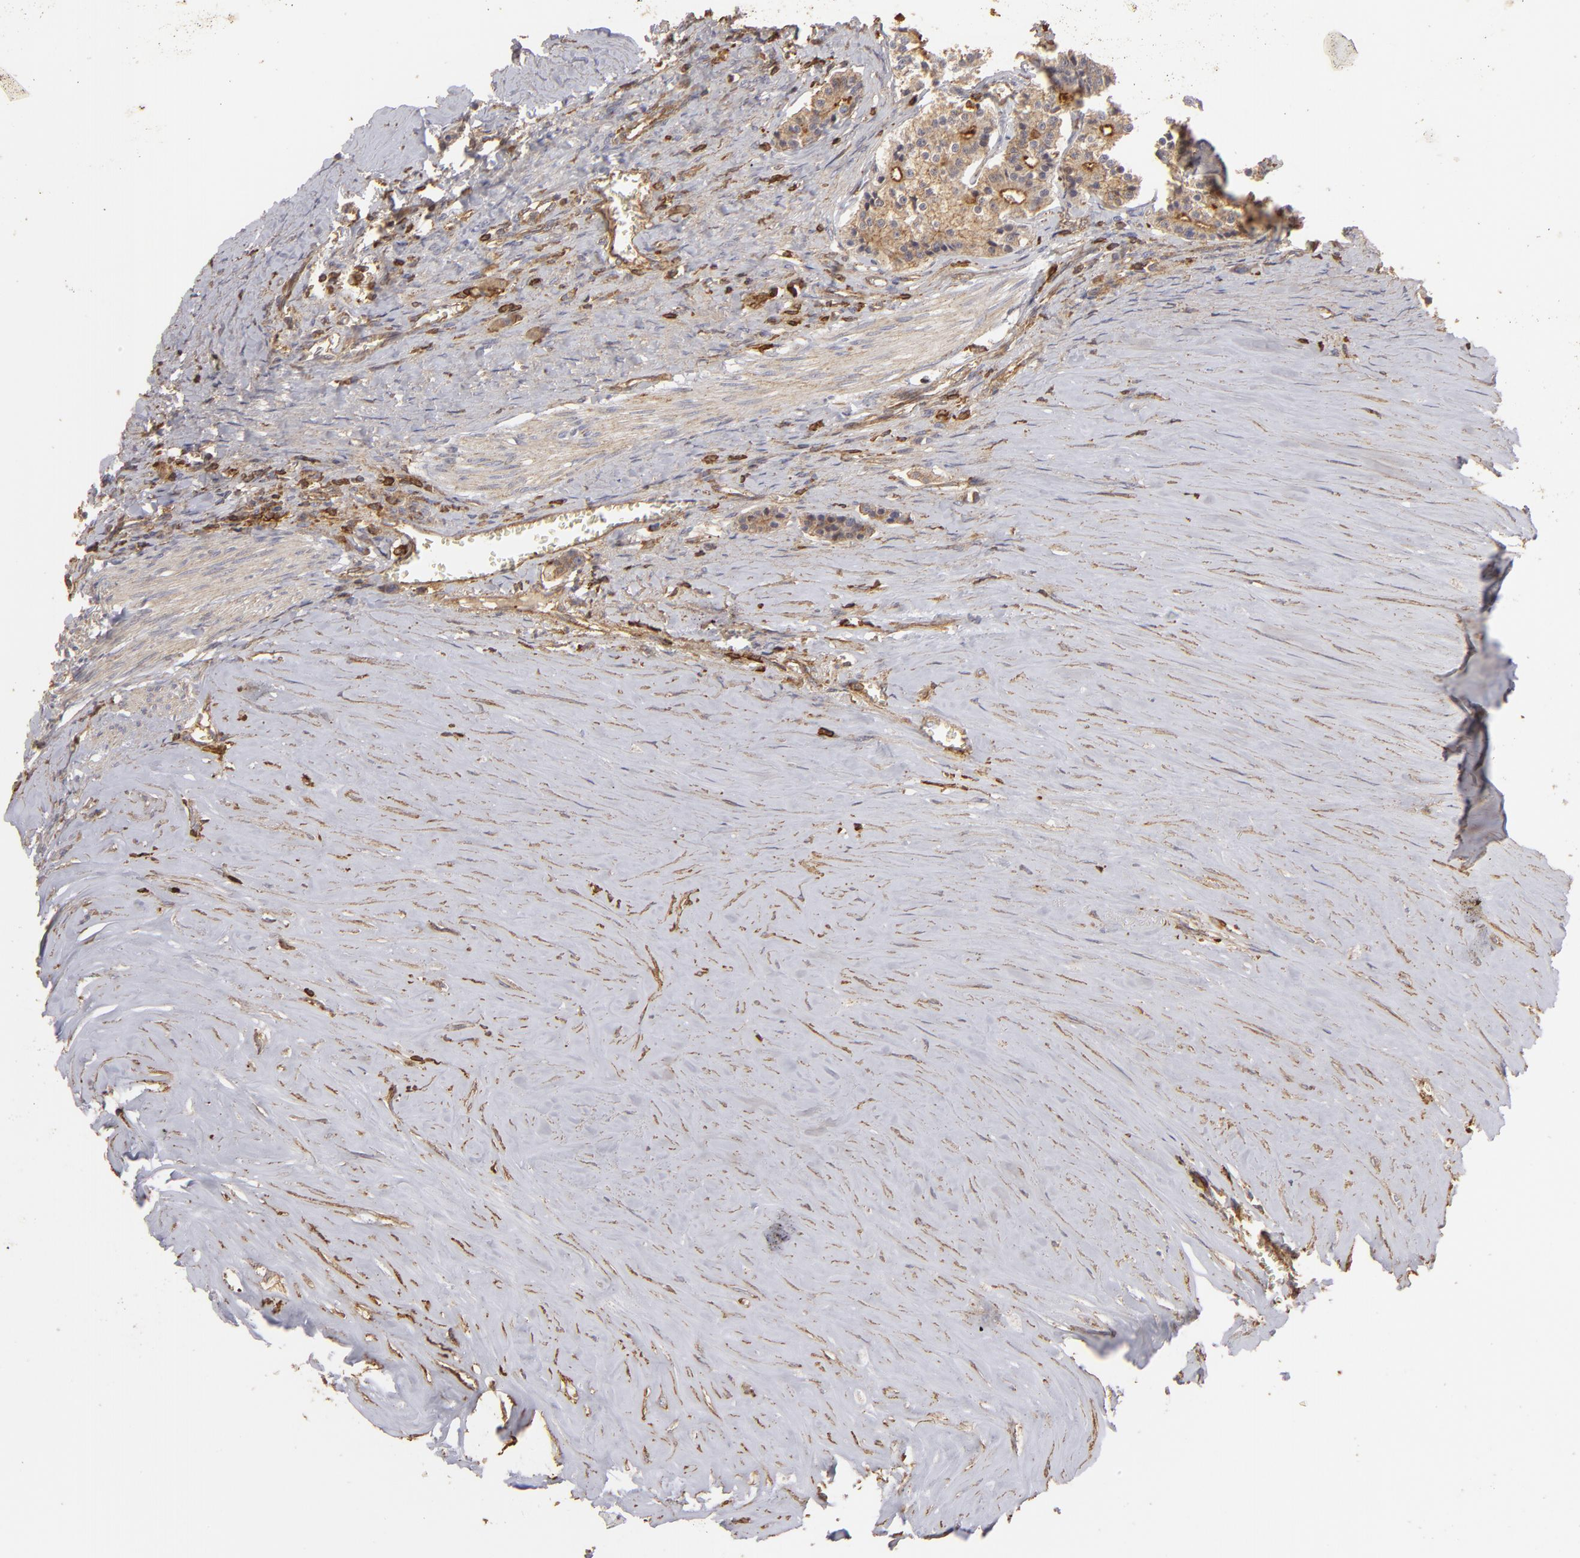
{"staining": {"intensity": "moderate", "quantity": ">75%", "location": "cytoplasmic/membranous"}, "tissue": "carcinoid", "cell_type": "Tumor cells", "image_type": "cancer", "snomed": [{"axis": "morphology", "description": "Carcinoid, malignant, NOS"}, {"axis": "topography", "description": "Small intestine"}], "caption": "This image exhibits immunohistochemistry staining of carcinoid, with medium moderate cytoplasmic/membranous positivity in about >75% of tumor cells.", "gene": "ACTB", "patient": {"sex": "male", "age": 63}}